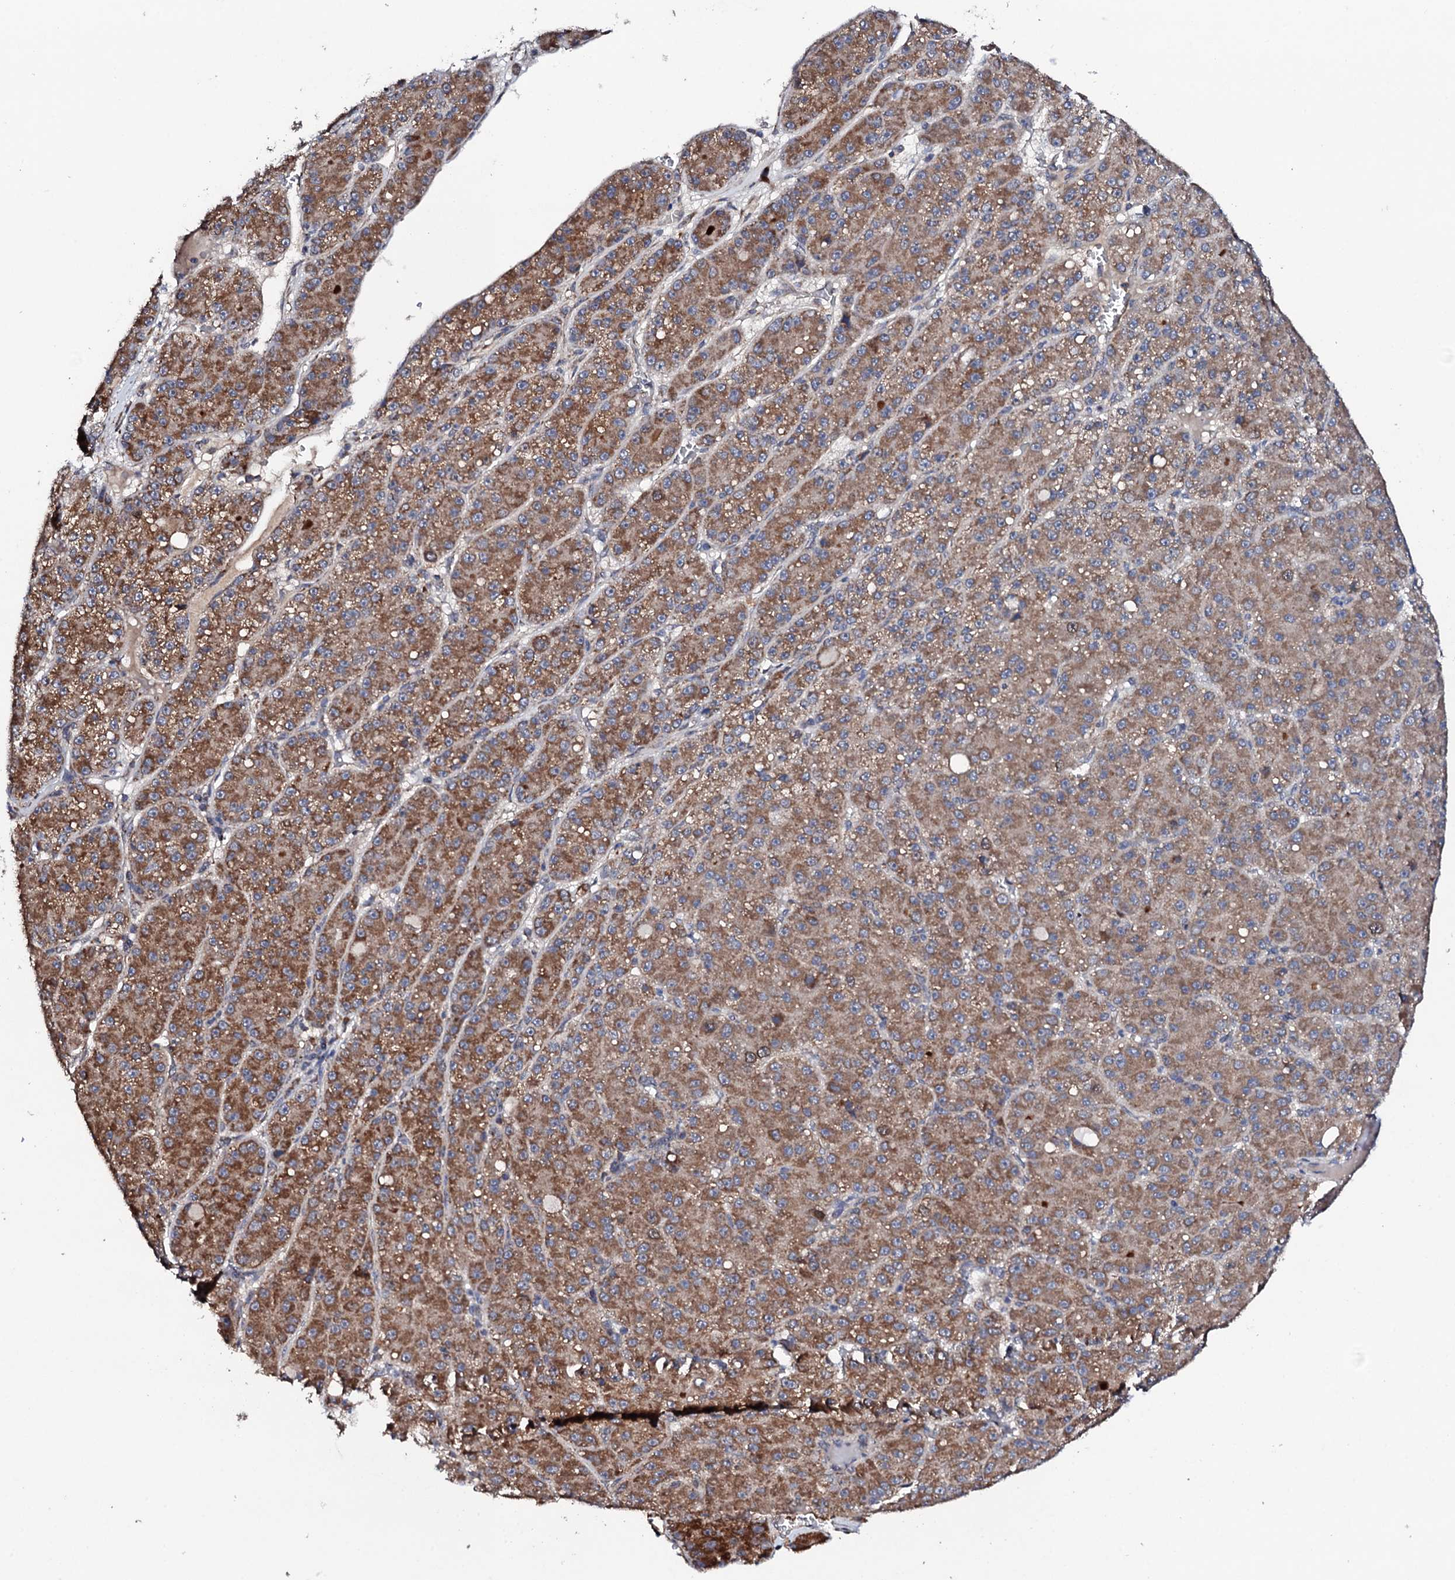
{"staining": {"intensity": "moderate", "quantity": ">75%", "location": "cytoplasmic/membranous"}, "tissue": "liver cancer", "cell_type": "Tumor cells", "image_type": "cancer", "snomed": [{"axis": "morphology", "description": "Carcinoma, Hepatocellular, NOS"}, {"axis": "topography", "description": "Liver"}], "caption": "Immunohistochemistry of liver cancer (hepatocellular carcinoma) exhibits medium levels of moderate cytoplasmic/membranous expression in approximately >75% of tumor cells. (Brightfield microscopy of DAB IHC at high magnification).", "gene": "MTIF3", "patient": {"sex": "male", "age": 67}}